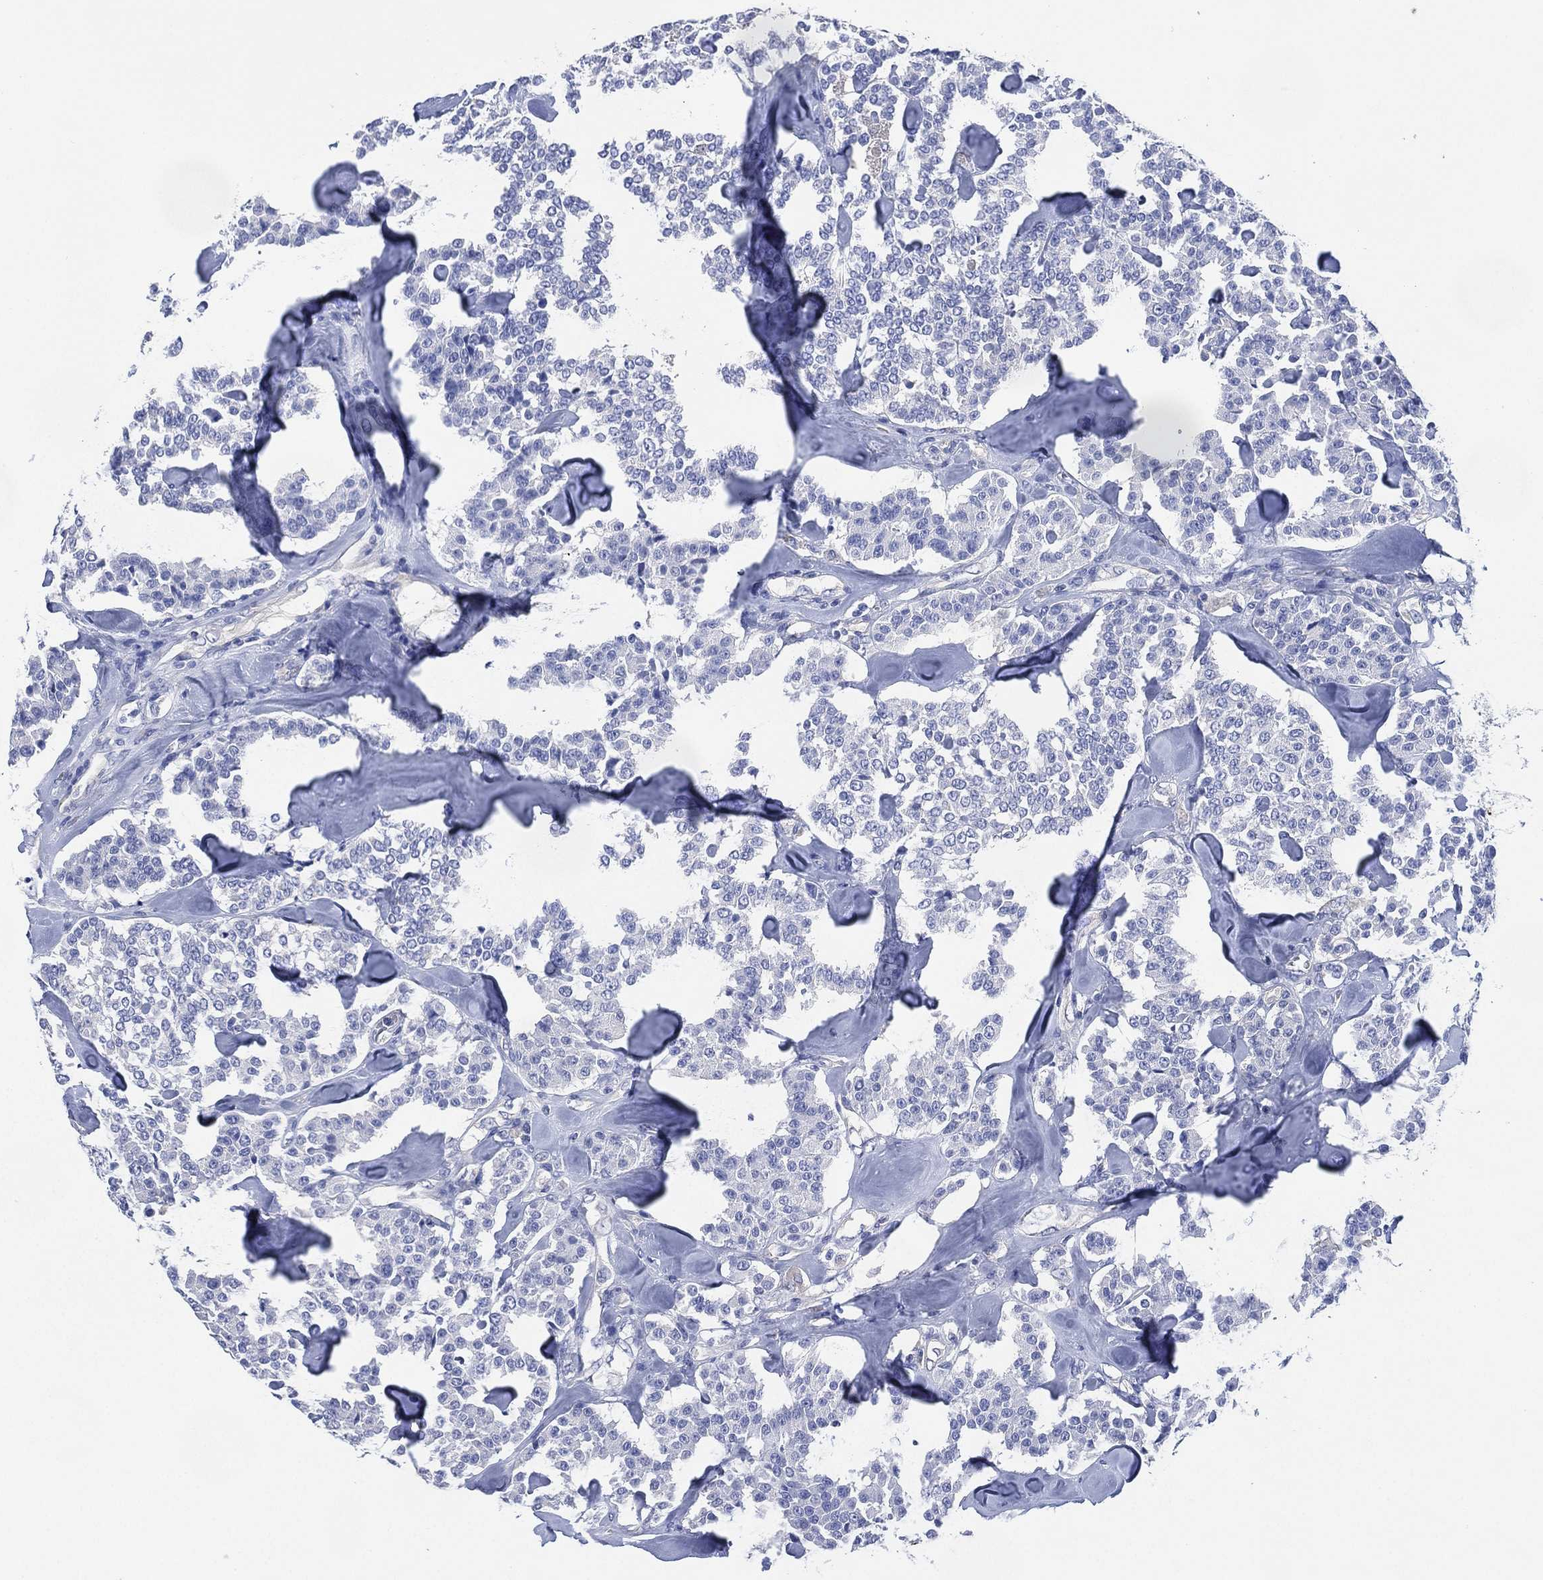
{"staining": {"intensity": "negative", "quantity": "none", "location": "none"}, "tissue": "carcinoid", "cell_type": "Tumor cells", "image_type": "cancer", "snomed": [{"axis": "morphology", "description": "Carcinoid, malignant, NOS"}, {"axis": "topography", "description": "Pancreas"}], "caption": "Immunohistochemical staining of carcinoid (malignant) displays no significant expression in tumor cells.", "gene": "CCDC70", "patient": {"sex": "male", "age": 41}}